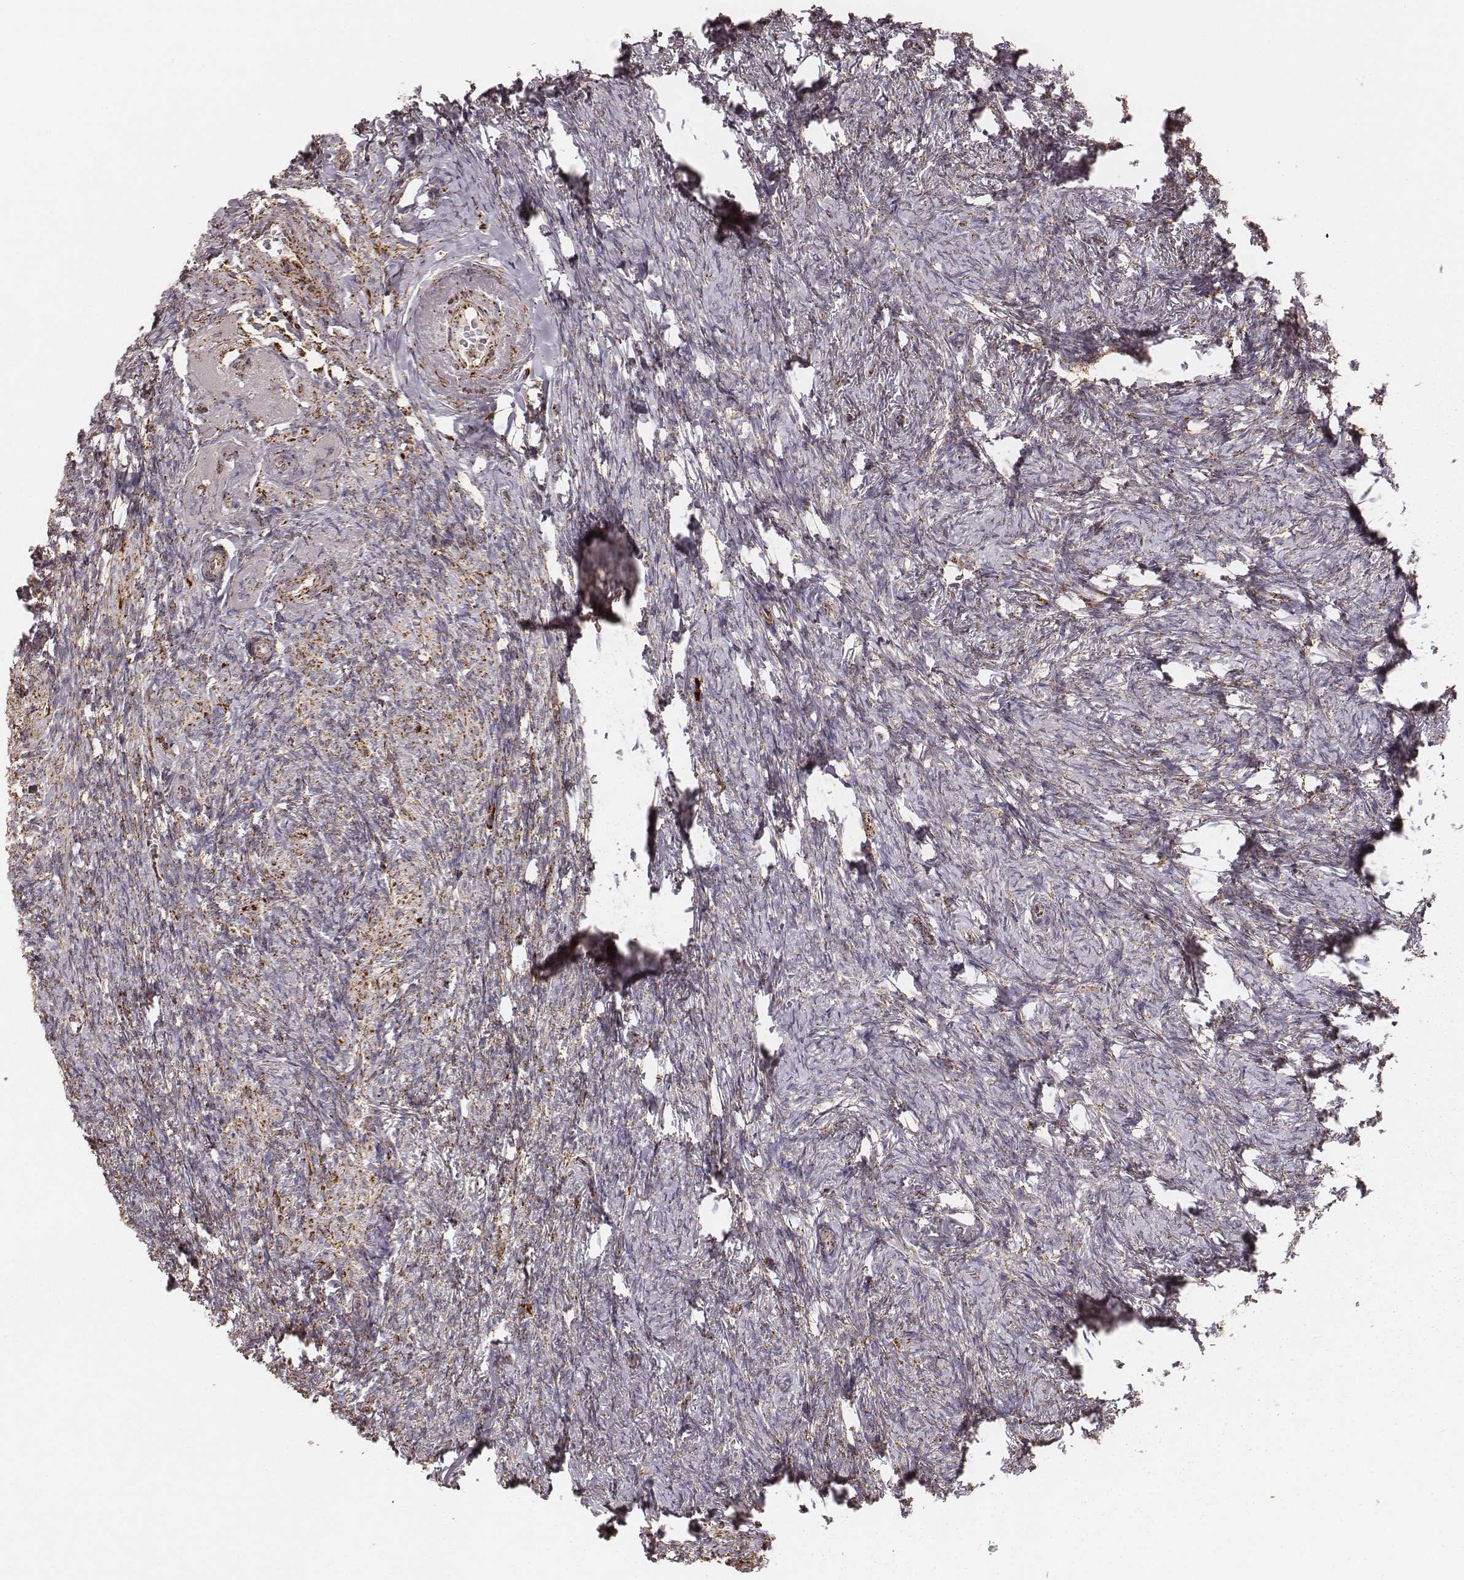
{"staining": {"intensity": "moderate", "quantity": "<25%", "location": "cytoplasmic/membranous"}, "tissue": "ovary", "cell_type": "Ovarian stroma cells", "image_type": "normal", "snomed": [{"axis": "morphology", "description": "Normal tissue, NOS"}, {"axis": "topography", "description": "Ovary"}], "caption": "Ovarian stroma cells show low levels of moderate cytoplasmic/membranous expression in approximately <25% of cells in normal human ovary.", "gene": "CS", "patient": {"sex": "female", "age": 72}}